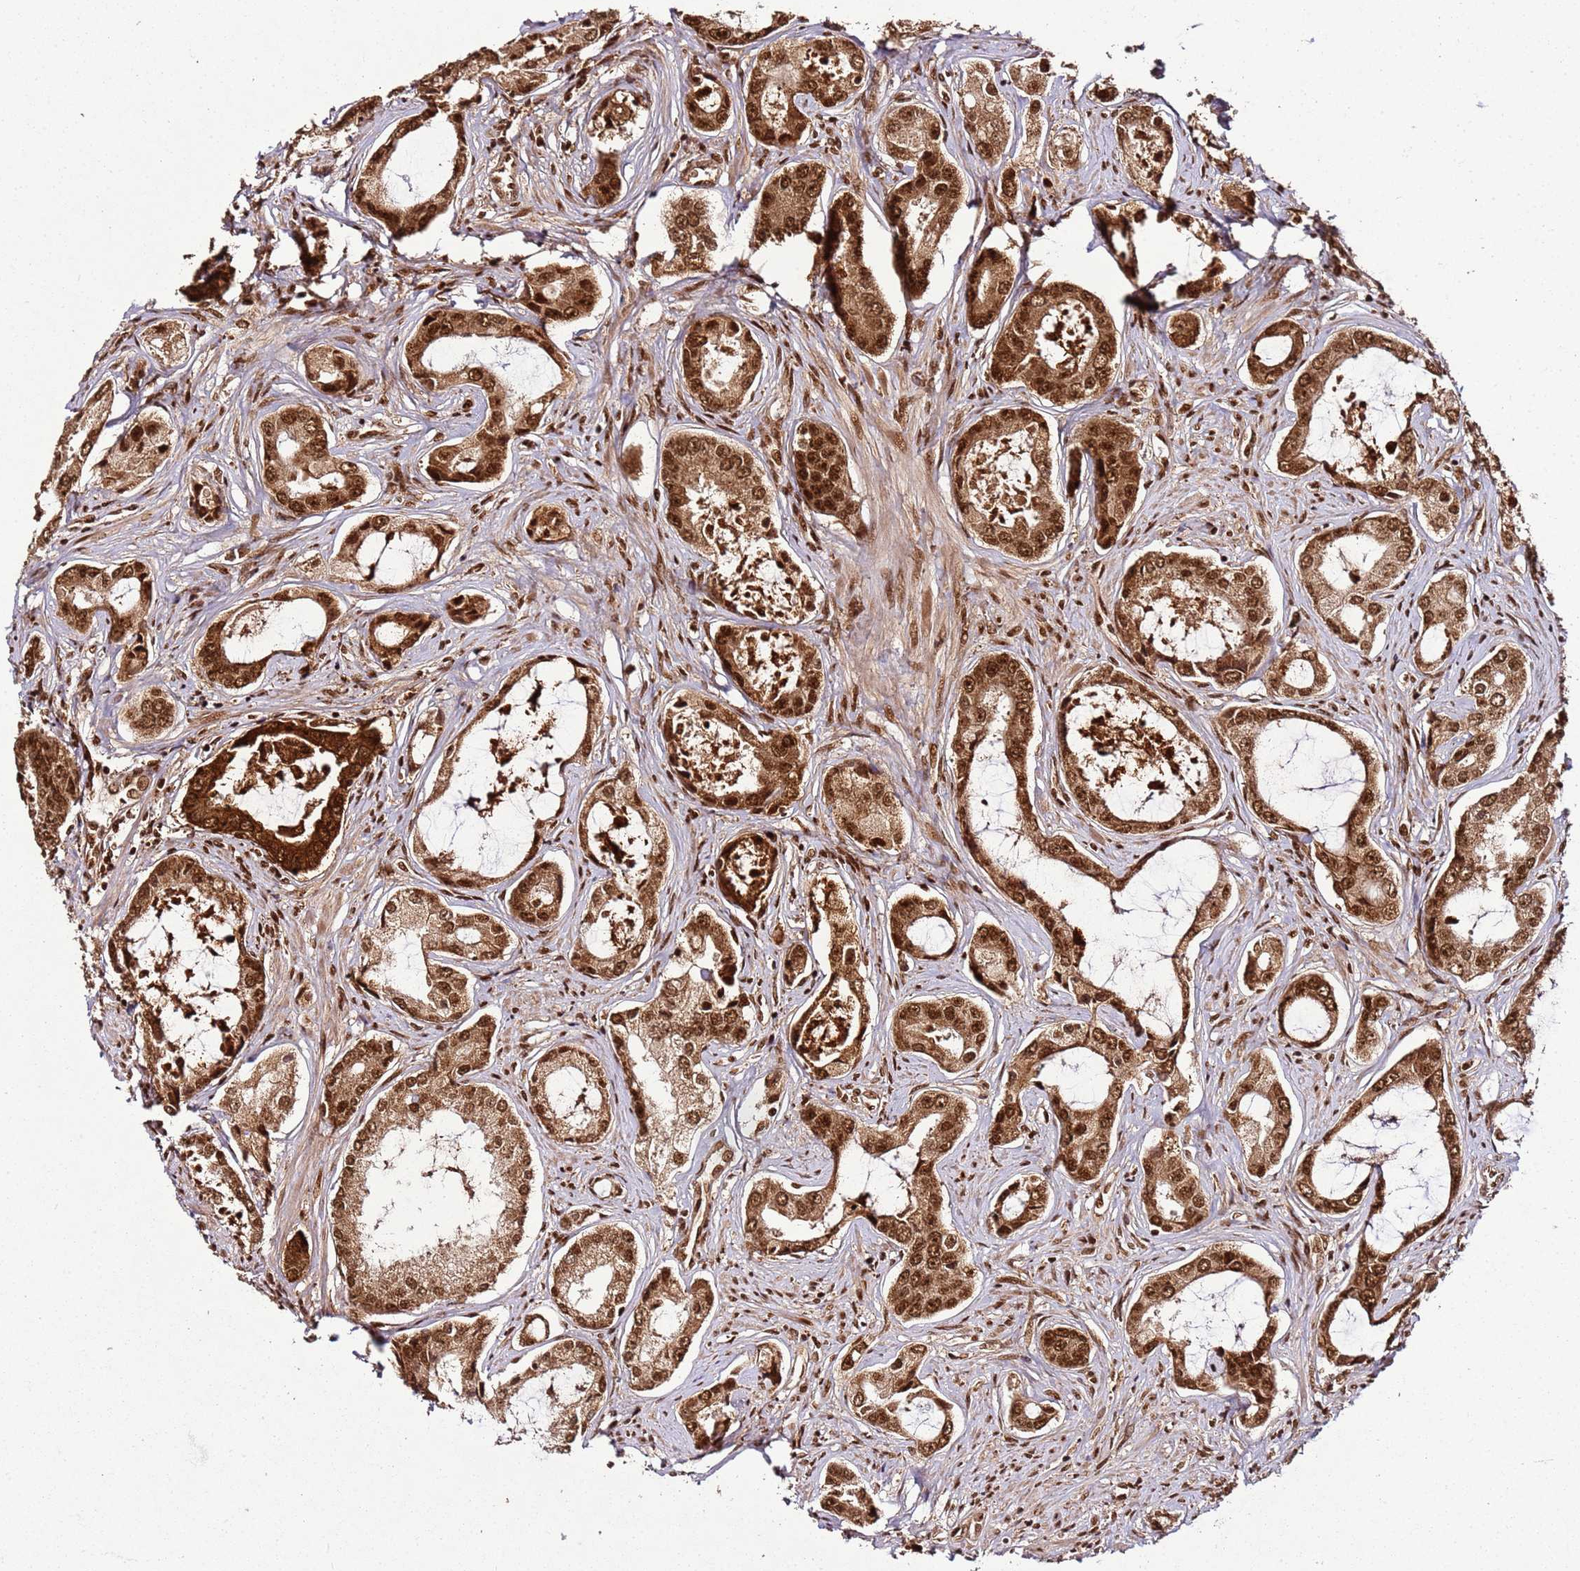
{"staining": {"intensity": "strong", "quantity": ">75%", "location": "cytoplasmic/membranous,nuclear"}, "tissue": "prostate cancer", "cell_type": "Tumor cells", "image_type": "cancer", "snomed": [{"axis": "morphology", "description": "Adenocarcinoma, Low grade"}, {"axis": "topography", "description": "Prostate"}], "caption": "Immunohistochemical staining of prostate cancer reveals high levels of strong cytoplasmic/membranous and nuclear positivity in approximately >75% of tumor cells.", "gene": "XRN2", "patient": {"sex": "male", "age": 68}}